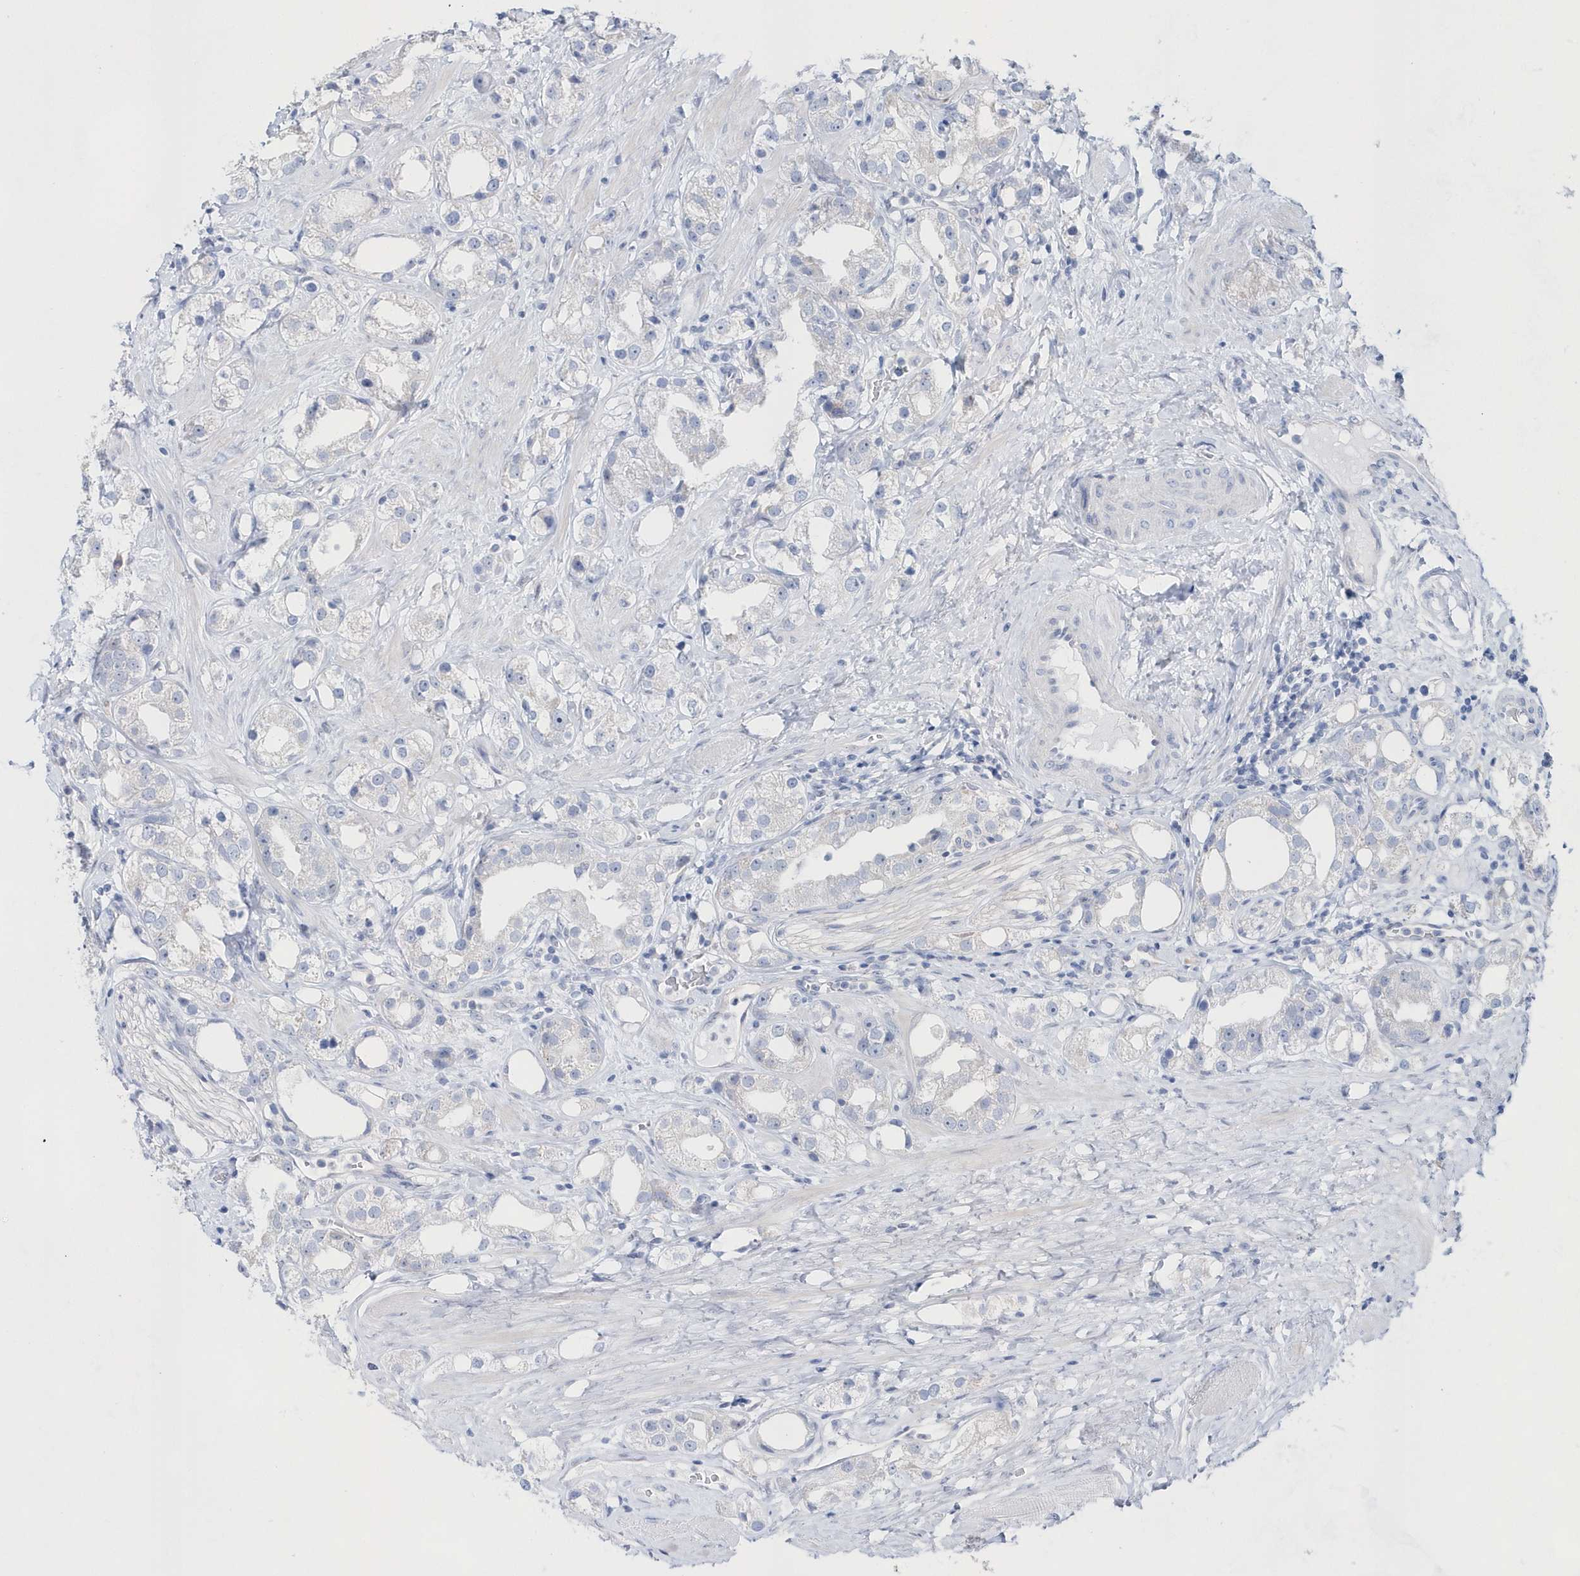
{"staining": {"intensity": "negative", "quantity": "none", "location": "none"}, "tissue": "prostate cancer", "cell_type": "Tumor cells", "image_type": "cancer", "snomed": [{"axis": "morphology", "description": "Adenocarcinoma, NOS"}, {"axis": "topography", "description": "Prostate"}], "caption": "Adenocarcinoma (prostate) was stained to show a protein in brown. There is no significant positivity in tumor cells.", "gene": "BDH2", "patient": {"sex": "male", "age": 79}}